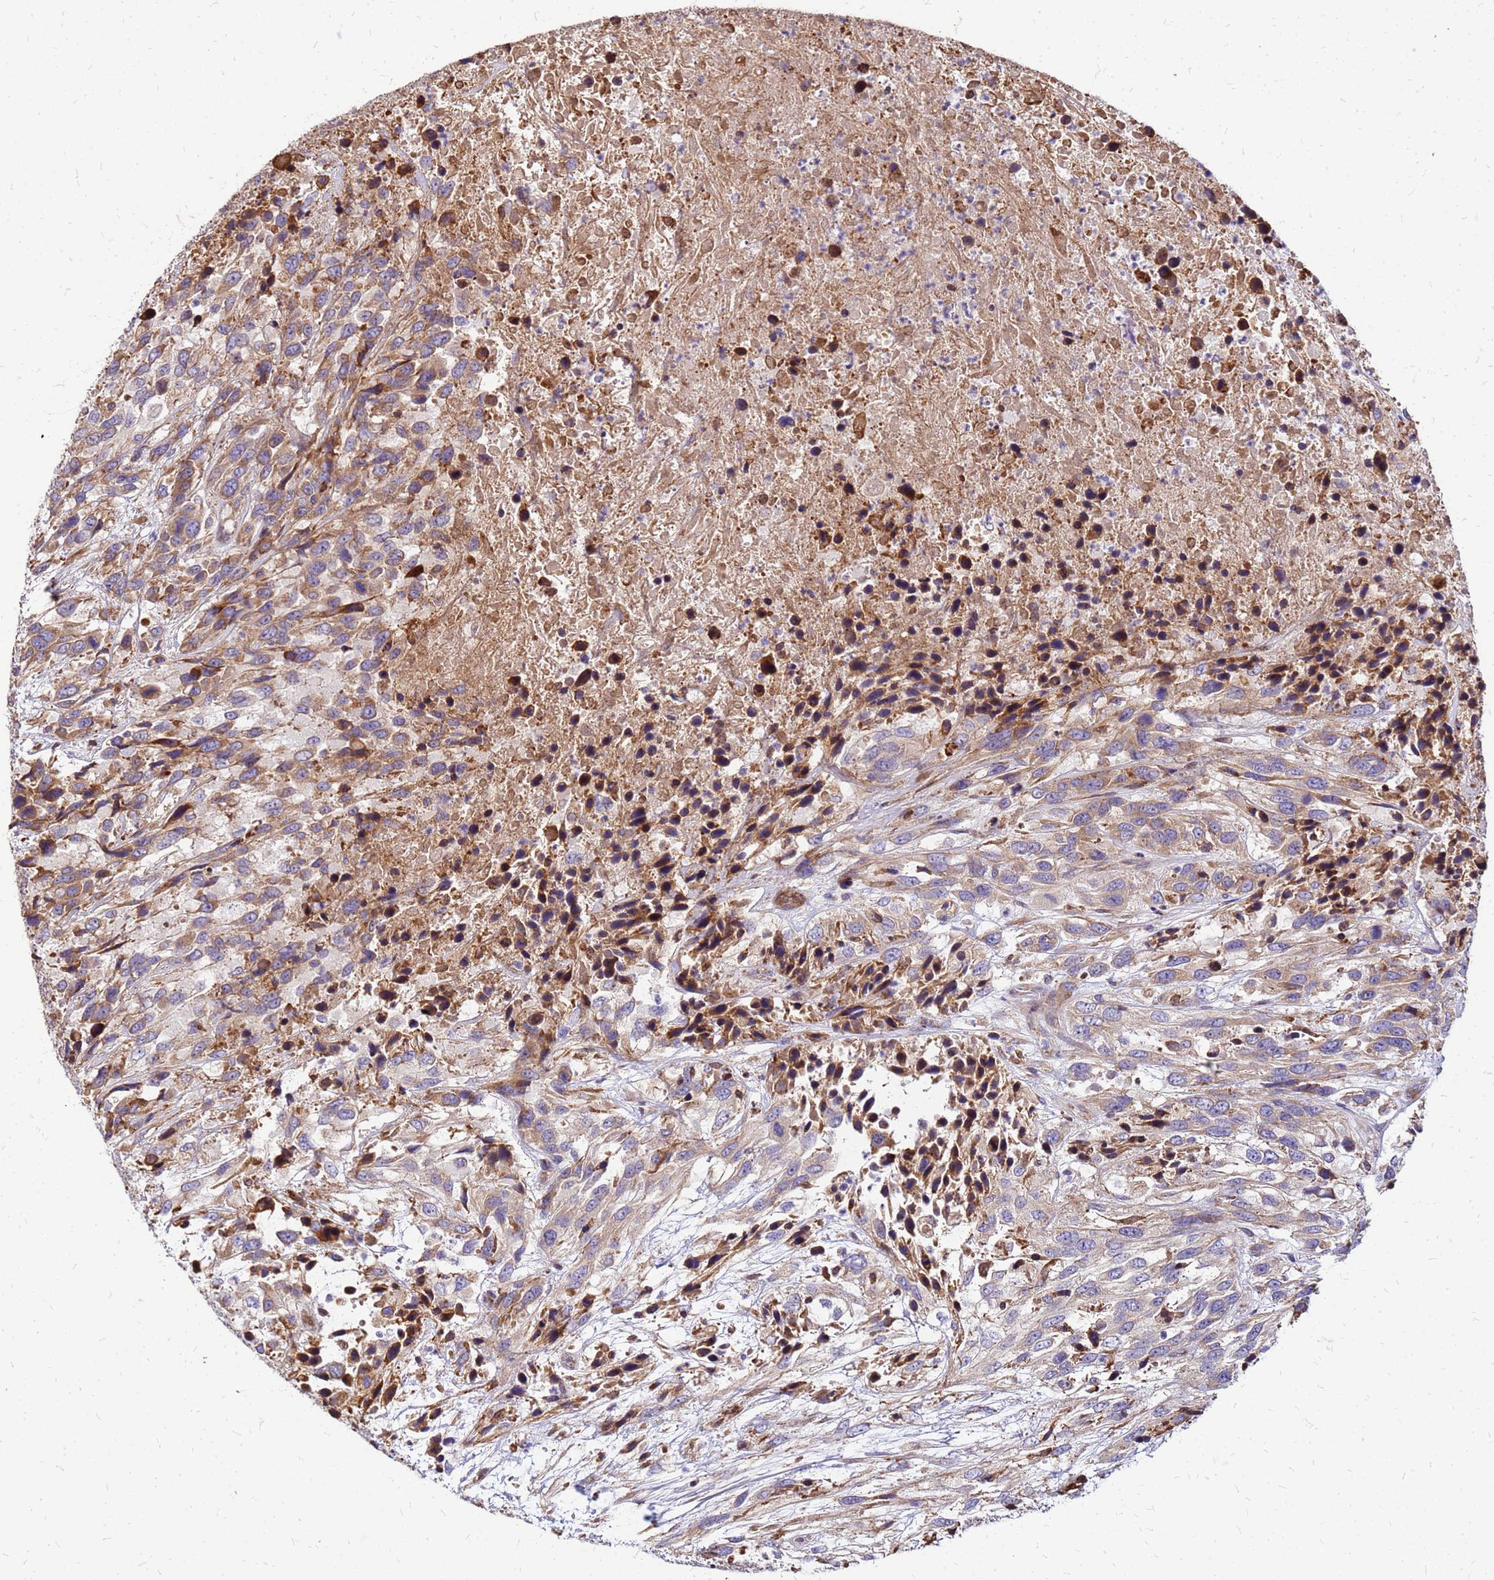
{"staining": {"intensity": "moderate", "quantity": ">75%", "location": "cytoplasmic/membranous"}, "tissue": "urothelial cancer", "cell_type": "Tumor cells", "image_type": "cancer", "snomed": [{"axis": "morphology", "description": "Urothelial carcinoma, High grade"}, {"axis": "topography", "description": "Urinary bladder"}], "caption": "A brown stain shows moderate cytoplasmic/membranous expression of a protein in urothelial cancer tumor cells.", "gene": "VMO1", "patient": {"sex": "female", "age": 70}}